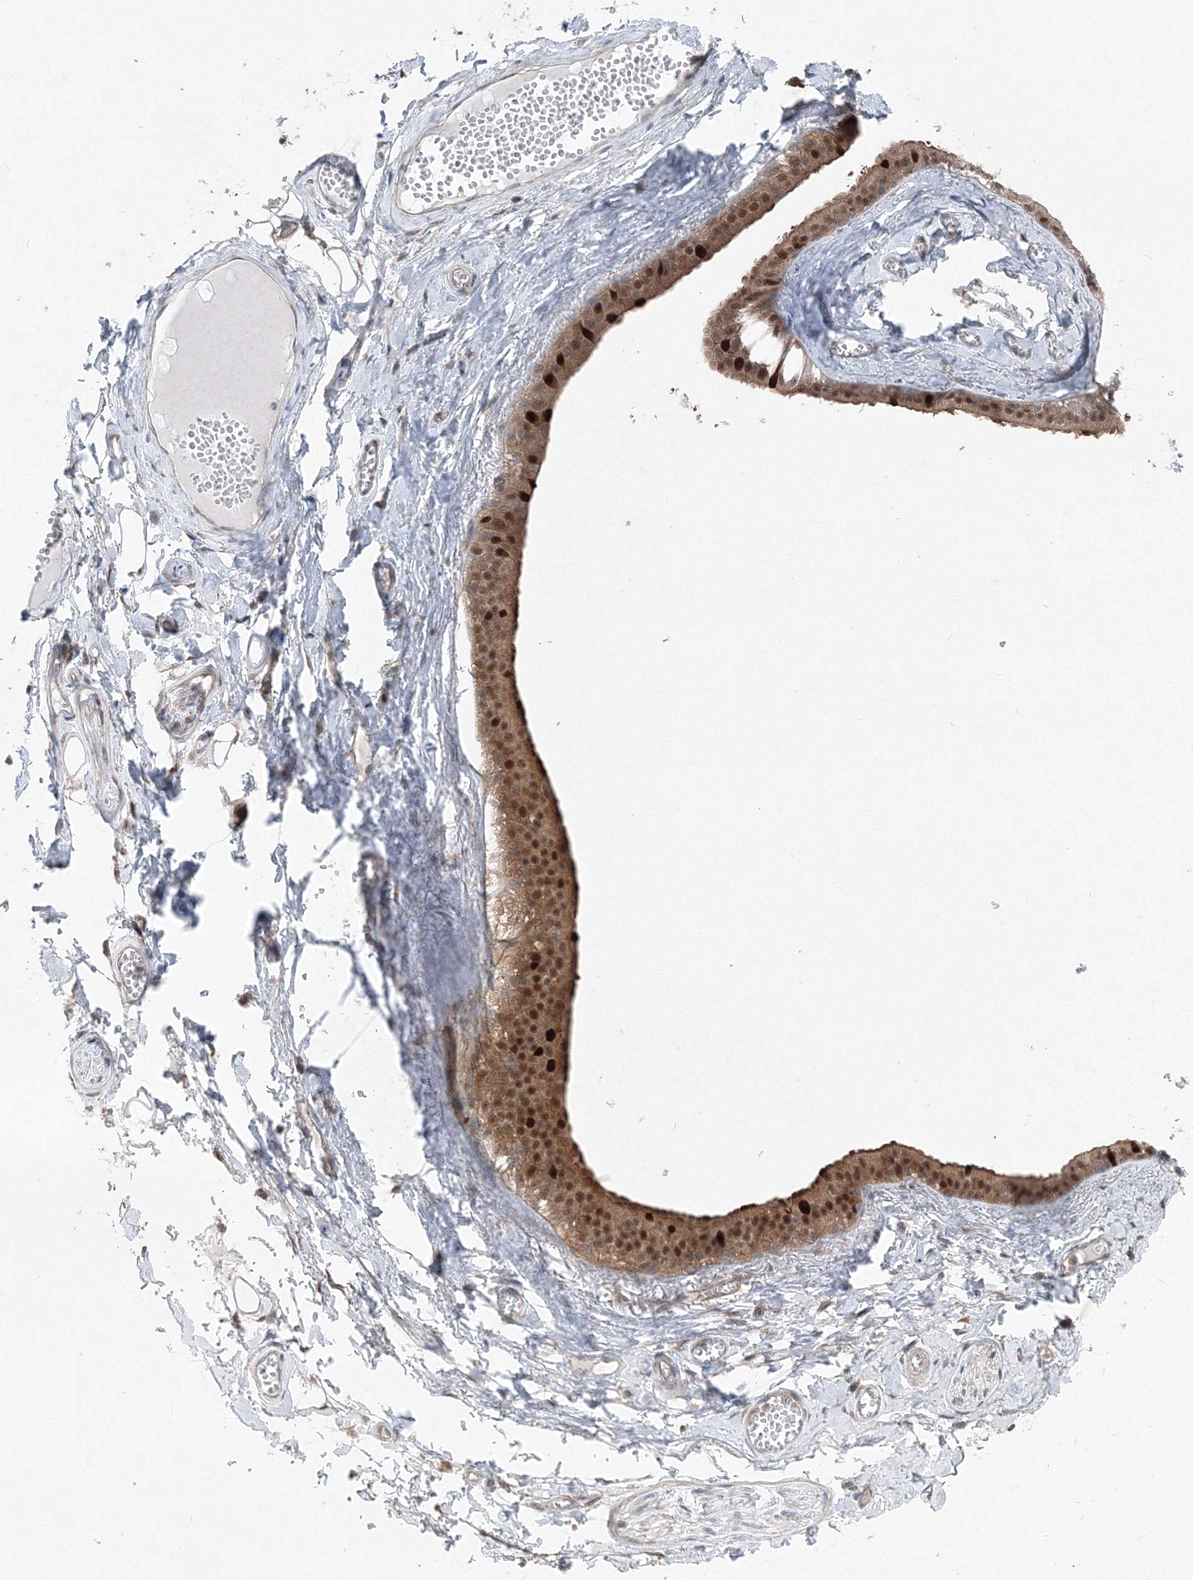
{"staining": {"intensity": "negative", "quantity": "none", "location": "none"}, "tissue": "adipose tissue", "cell_type": "Adipocytes", "image_type": "normal", "snomed": [{"axis": "morphology", "description": "Normal tissue, NOS"}, {"axis": "morphology", "description": "Inflammation, NOS"}, {"axis": "topography", "description": "Salivary gland"}, {"axis": "topography", "description": "Peripheral nerve tissue"}], "caption": "DAB (3,3'-diaminobenzidine) immunohistochemical staining of normal adipose tissue reveals no significant positivity in adipocytes.", "gene": "TPRKB", "patient": {"sex": "female", "age": 75}}